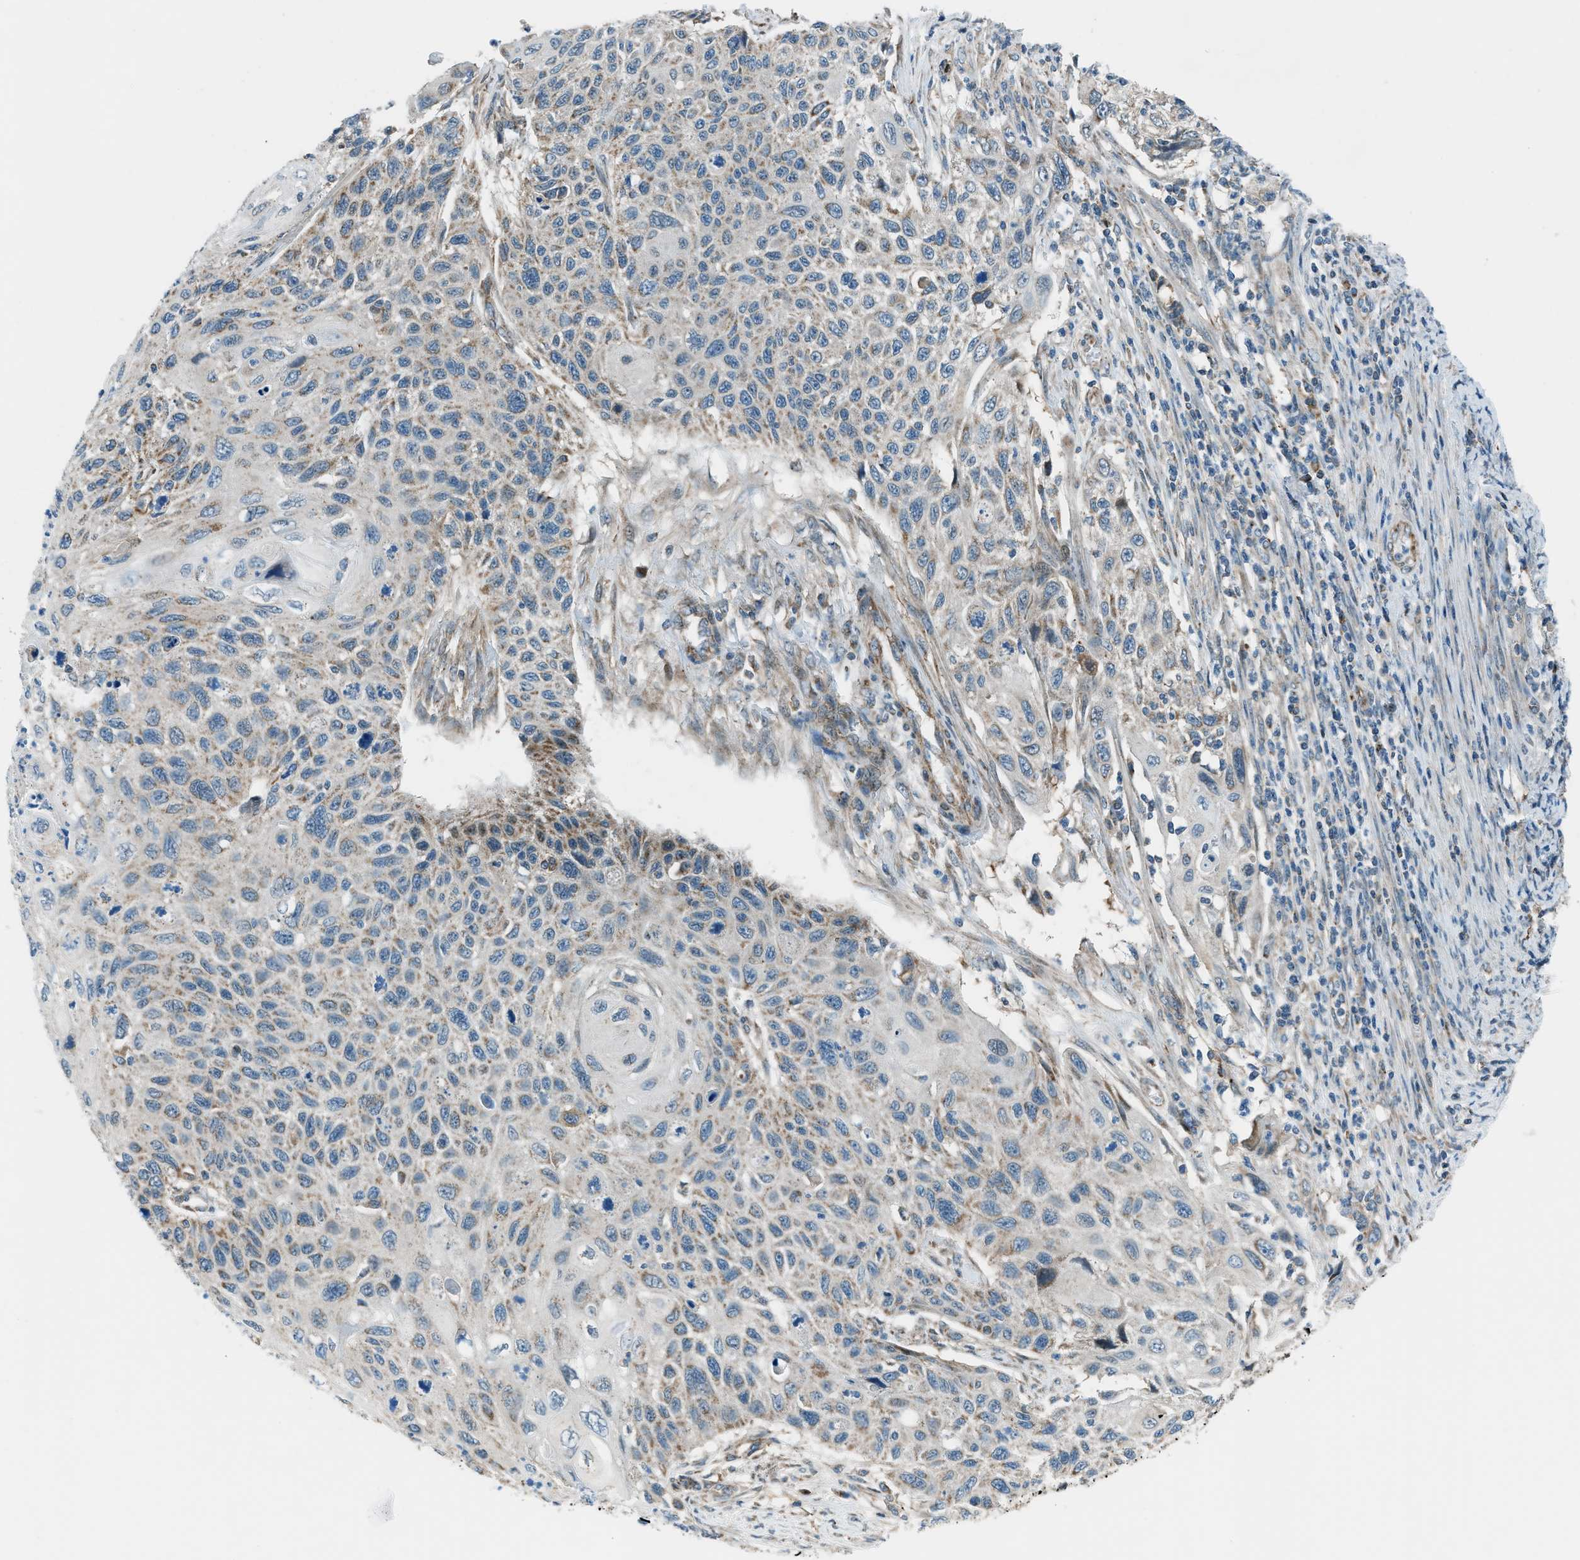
{"staining": {"intensity": "negative", "quantity": "none", "location": "none"}, "tissue": "cervical cancer", "cell_type": "Tumor cells", "image_type": "cancer", "snomed": [{"axis": "morphology", "description": "Squamous cell carcinoma, NOS"}, {"axis": "topography", "description": "Cervix"}], "caption": "Human squamous cell carcinoma (cervical) stained for a protein using immunohistochemistry reveals no positivity in tumor cells.", "gene": "PIGG", "patient": {"sex": "female", "age": 70}}